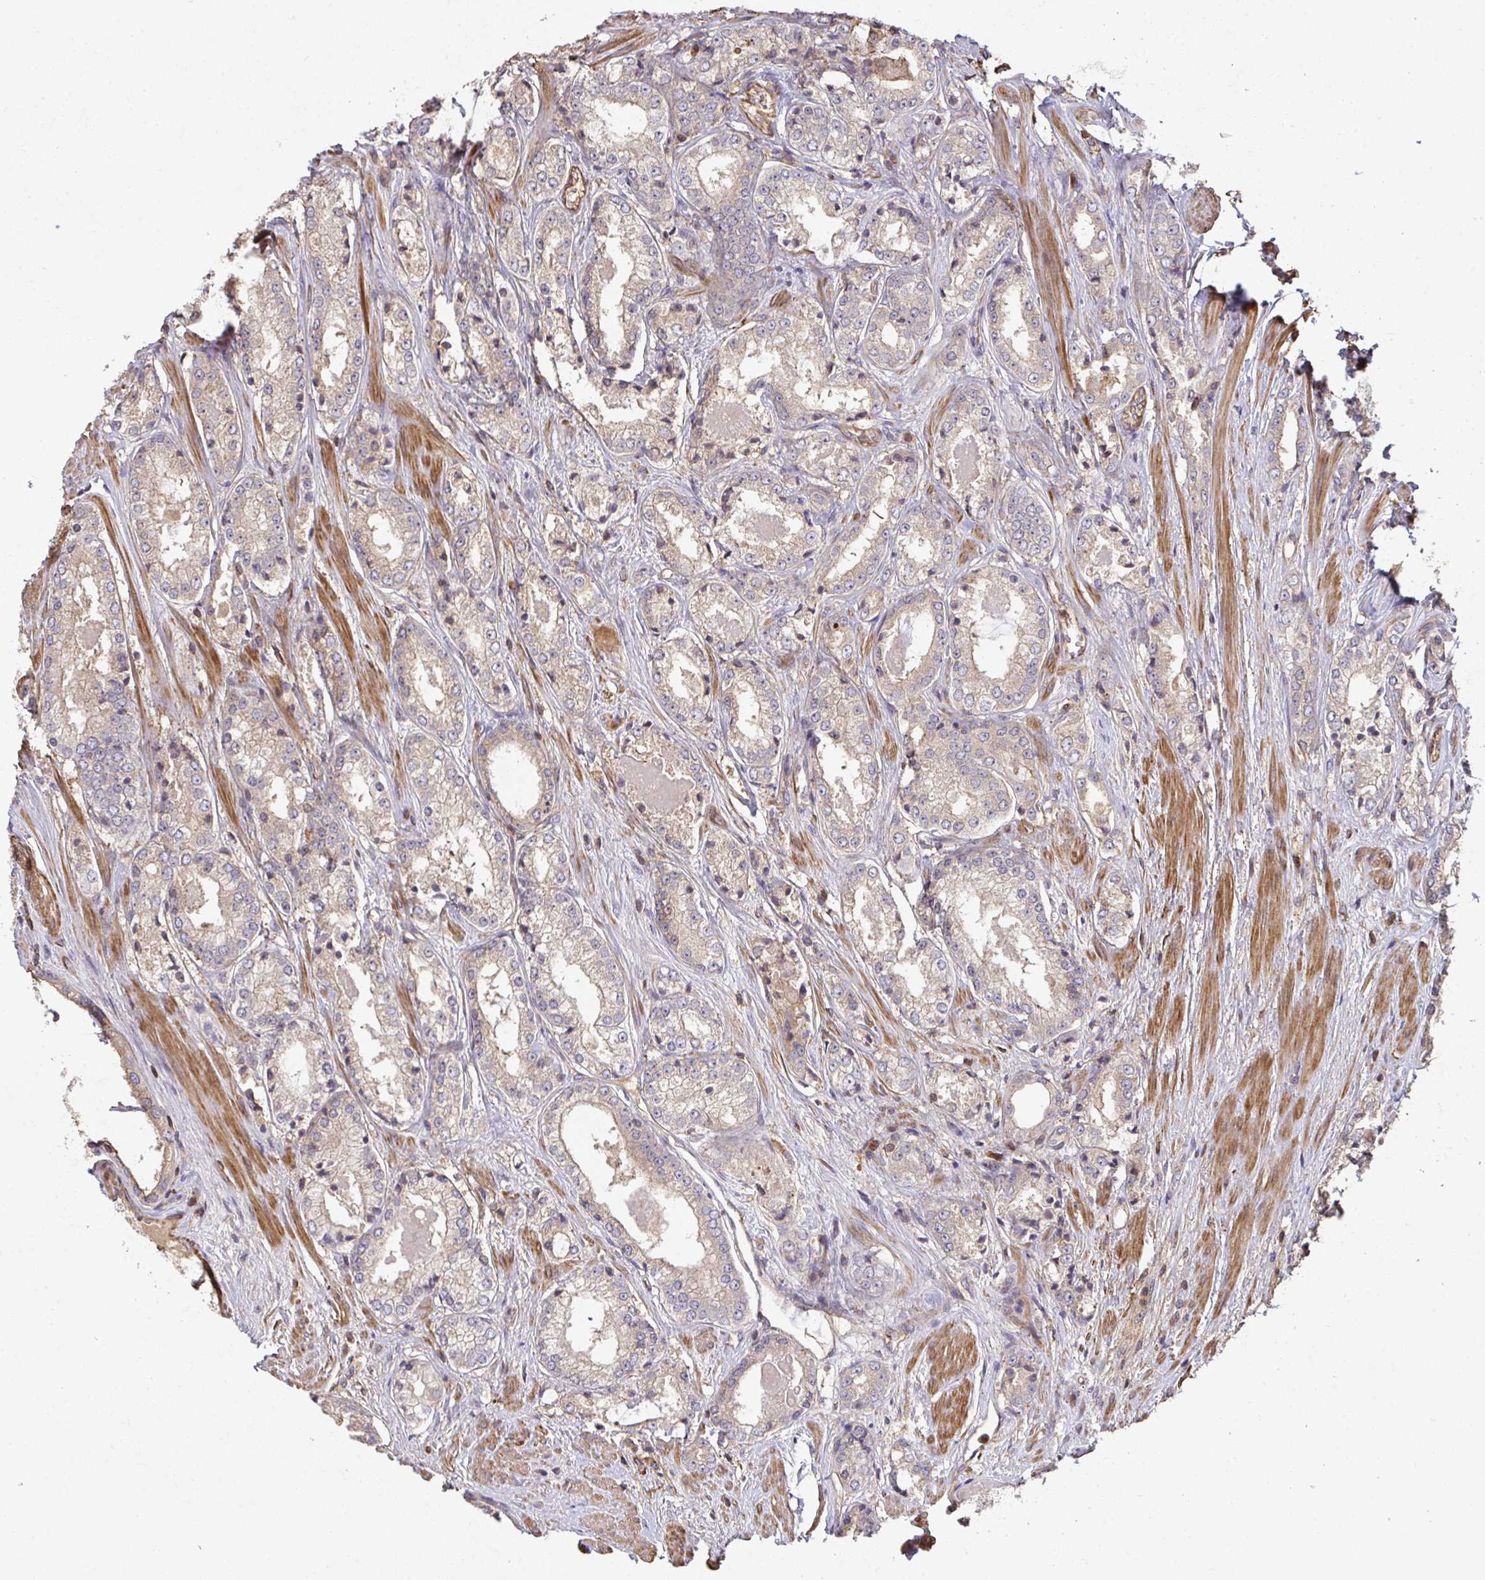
{"staining": {"intensity": "weak", "quantity": ">75%", "location": "cytoplasmic/membranous"}, "tissue": "prostate cancer", "cell_type": "Tumor cells", "image_type": "cancer", "snomed": [{"axis": "morphology", "description": "Adenocarcinoma, NOS"}, {"axis": "morphology", "description": "Adenocarcinoma, Low grade"}, {"axis": "topography", "description": "Prostate"}], "caption": "Prostate adenocarcinoma (low-grade) stained for a protein (brown) shows weak cytoplasmic/membranous positive staining in approximately >75% of tumor cells.", "gene": "TNMD", "patient": {"sex": "male", "age": 68}}